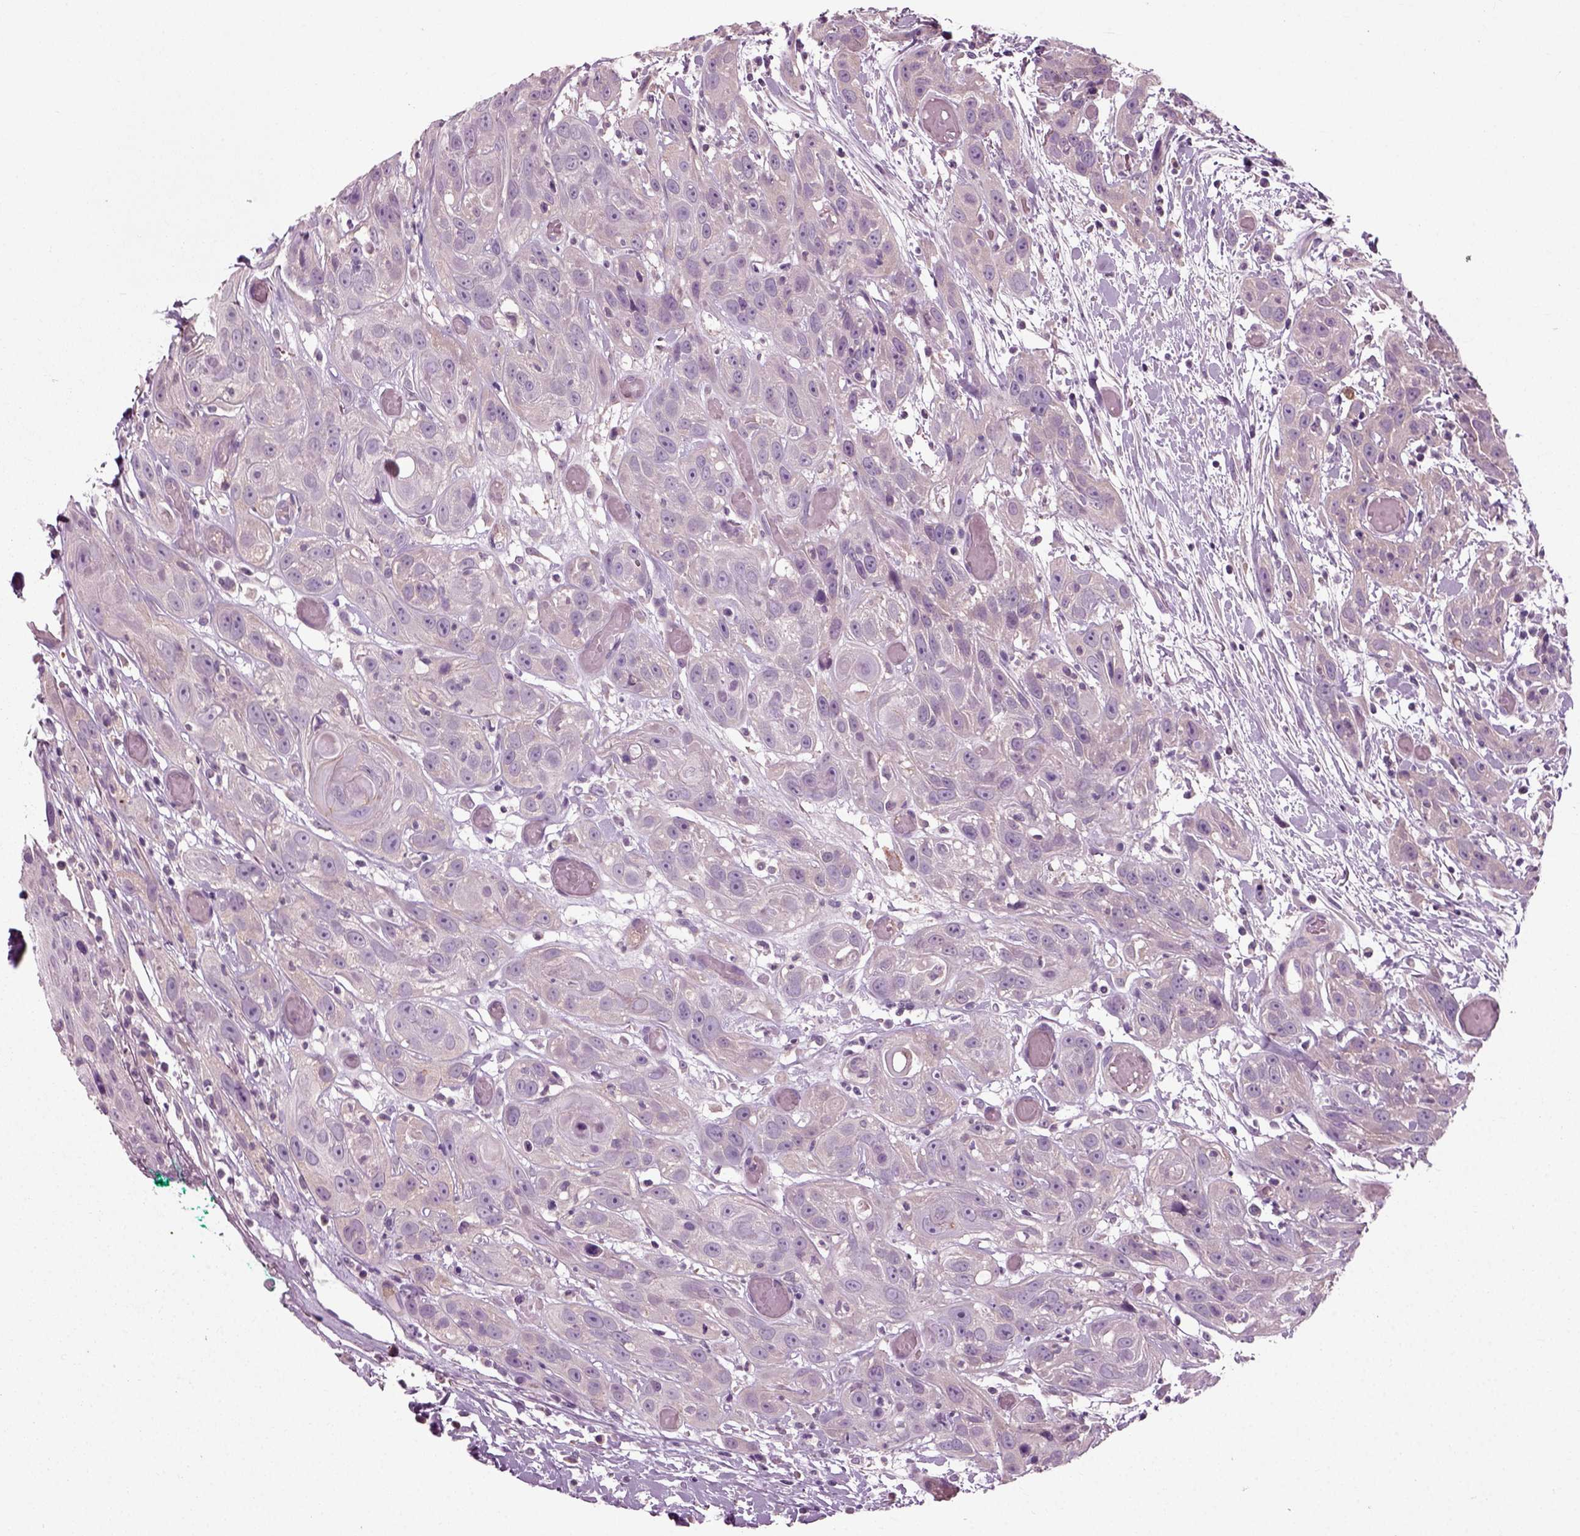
{"staining": {"intensity": "weak", "quantity": "25%-75%", "location": "cytoplasmic/membranous"}, "tissue": "head and neck cancer", "cell_type": "Tumor cells", "image_type": "cancer", "snomed": [{"axis": "morphology", "description": "Normal tissue, NOS"}, {"axis": "morphology", "description": "Squamous cell carcinoma, NOS"}, {"axis": "topography", "description": "Oral tissue"}, {"axis": "topography", "description": "Salivary gland"}, {"axis": "topography", "description": "Head-Neck"}], "caption": "Immunohistochemistry (IHC) of squamous cell carcinoma (head and neck) shows low levels of weak cytoplasmic/membranous staining in about 25%-75% of tumor cells.", "gene": "RND2", "patient": {"sex": "female", "age": 62}}